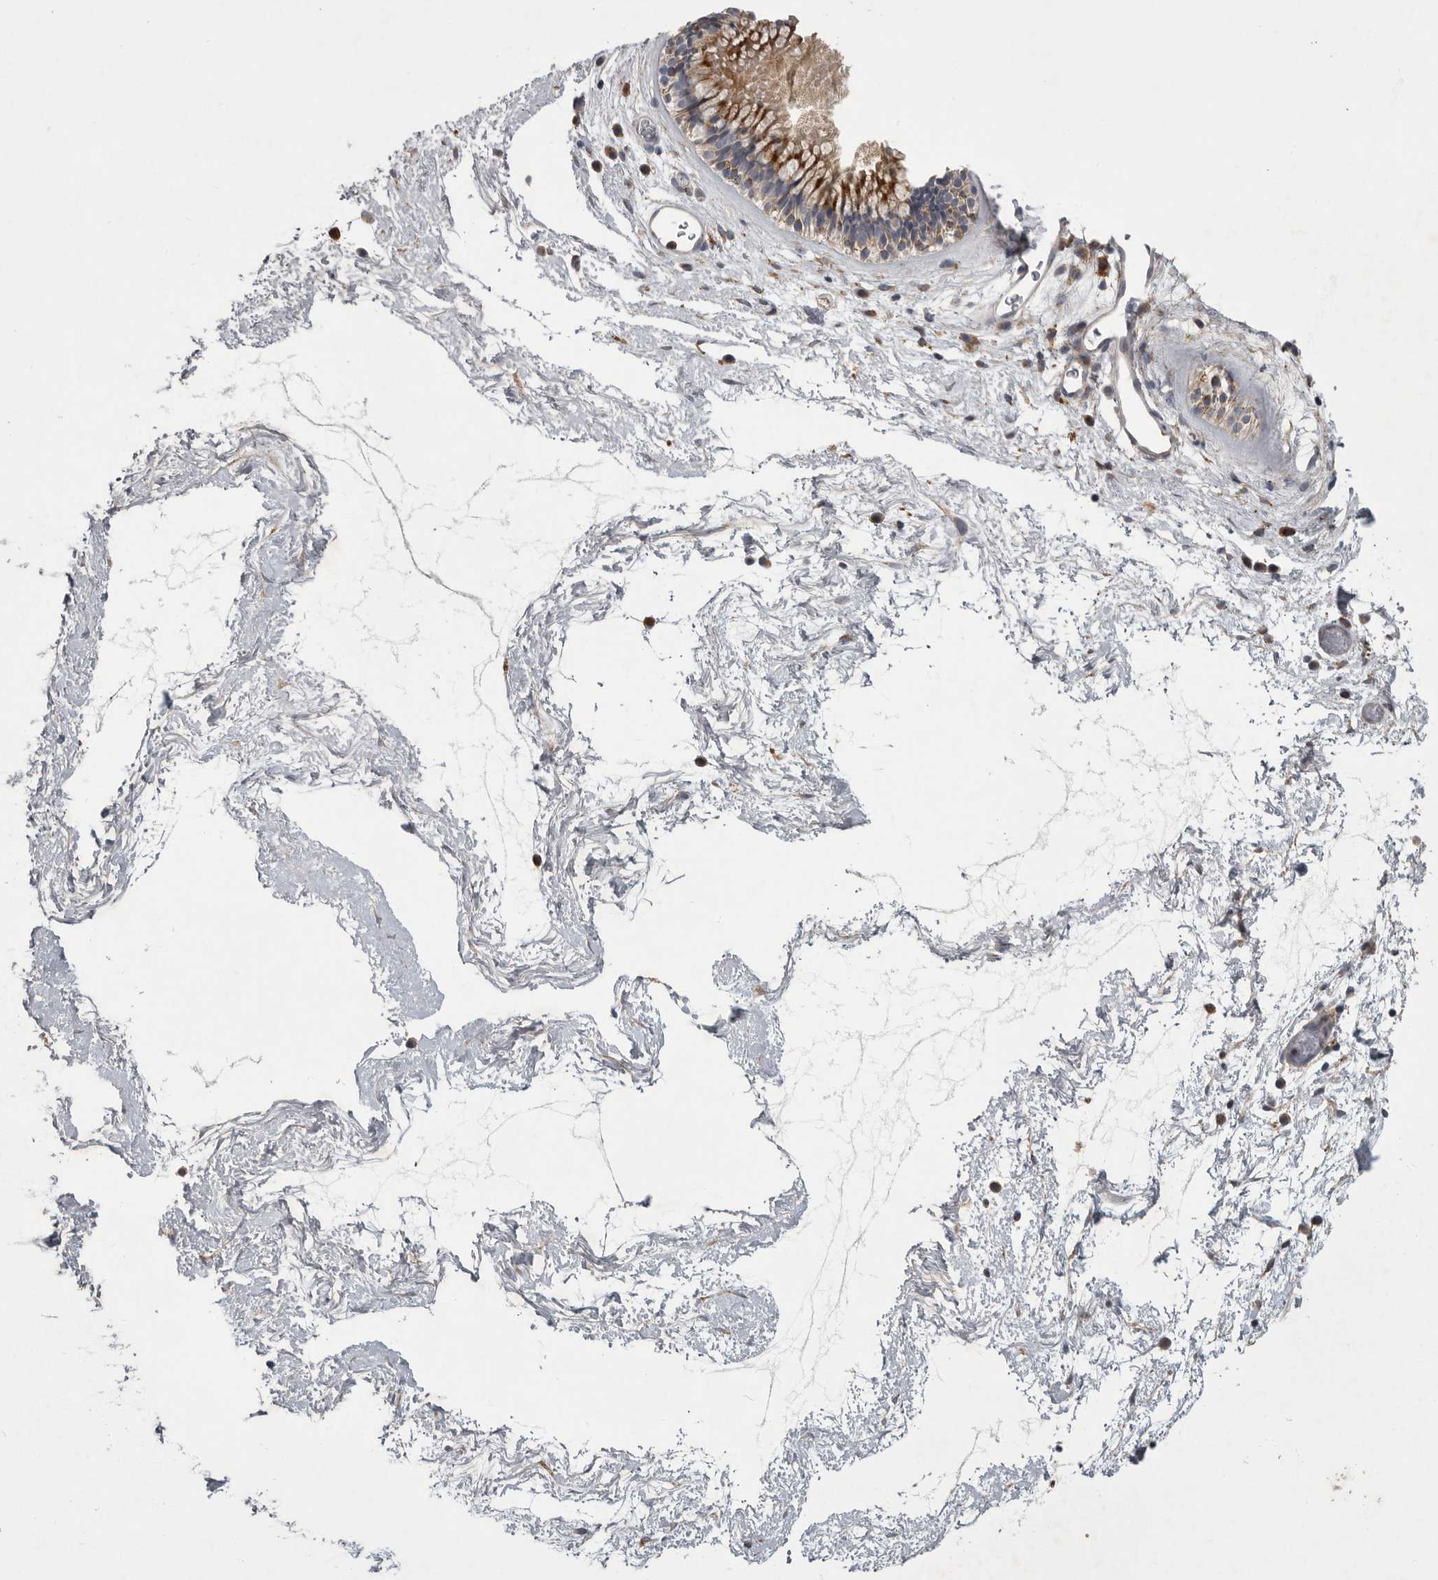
{"staining": {"intensity": "moderate", "quantity": ">75%", "location": "cytoplasmic/membranous"}, "tissue": "nasopharynx", "cell_type": "Respiratory epithelial cells", "image_type": "normal", "snomed": [{"axis": "morphology", "description": "Normal tissue, NOS"}, {"axis": "morphology", "description": "Inflammation, NOS"}, {"axis": "topography", "description": "Nasopharynx"}], "caption": "Approximately >75% of respiratory epithelial cells in normal nasopharynx show moderate cytoplasmic/membranous protein positivity as visualized by brown immunohistochemical staining.", "gene": "LAMTOR3", "patient": {"sex": "male", "age": 48}}